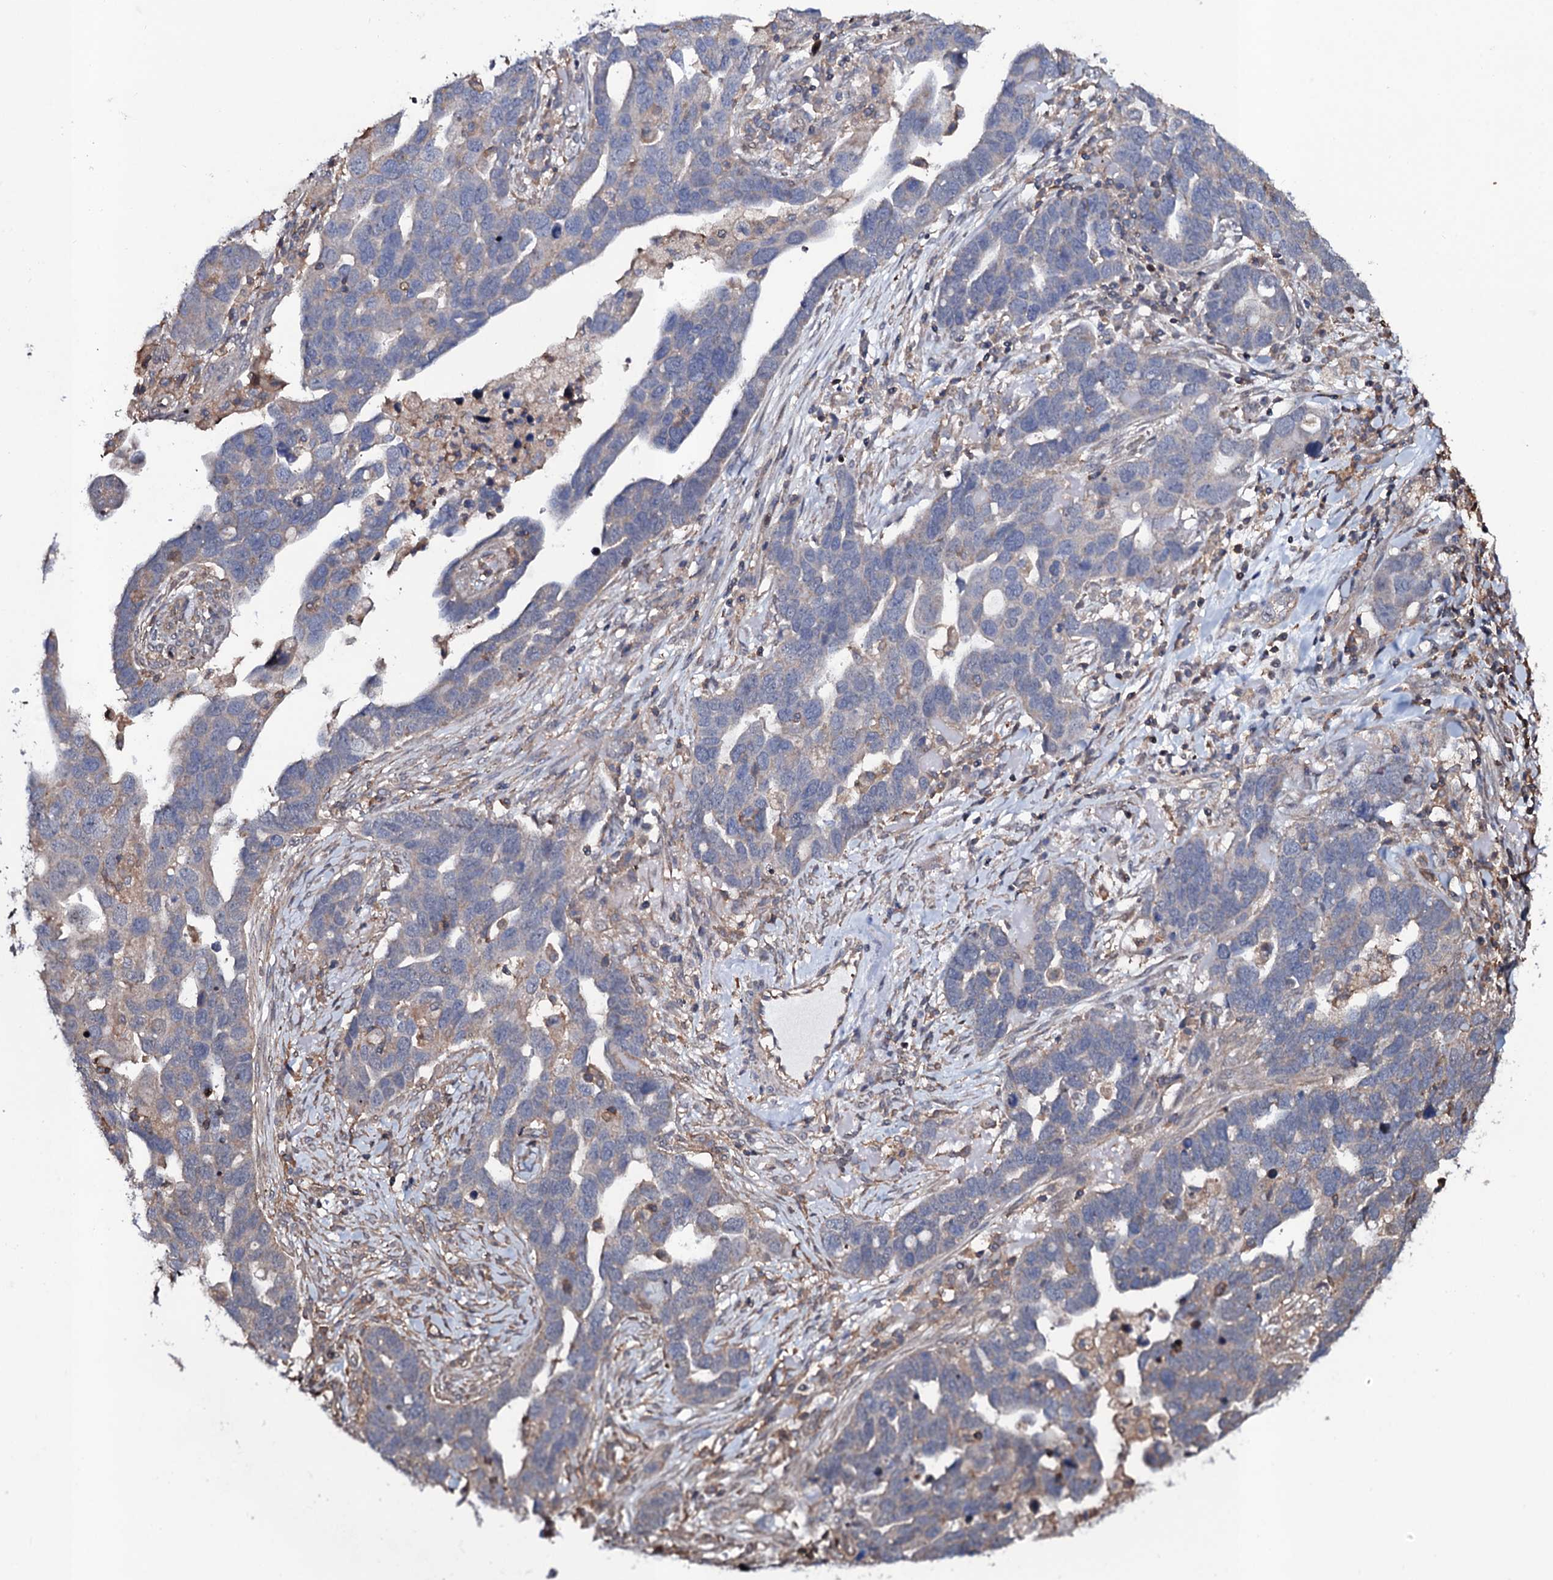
{"staining": {"intensity": "negative", "quantity": "none", "location": "none"}, "tissue": "ovarian cancer", "cell_type": "Tumor cells", "image_type": "cancer", "snomed": [{"axis": "morphology", "description": "Cystadenocarcinoma, serous, NOS"}, {"axis": "topography", "description": "Ovary"}], "caption": "Ovarian cancer was stained to show a protein in brown. There is no significant staining in tumor cells. Brightfield microscopy of IHC stained with DAB (brown) and hematoxylin (blue), captured at high magnification.", "gene": "COG6", "patient": {"sex": "female", "age": 54}}